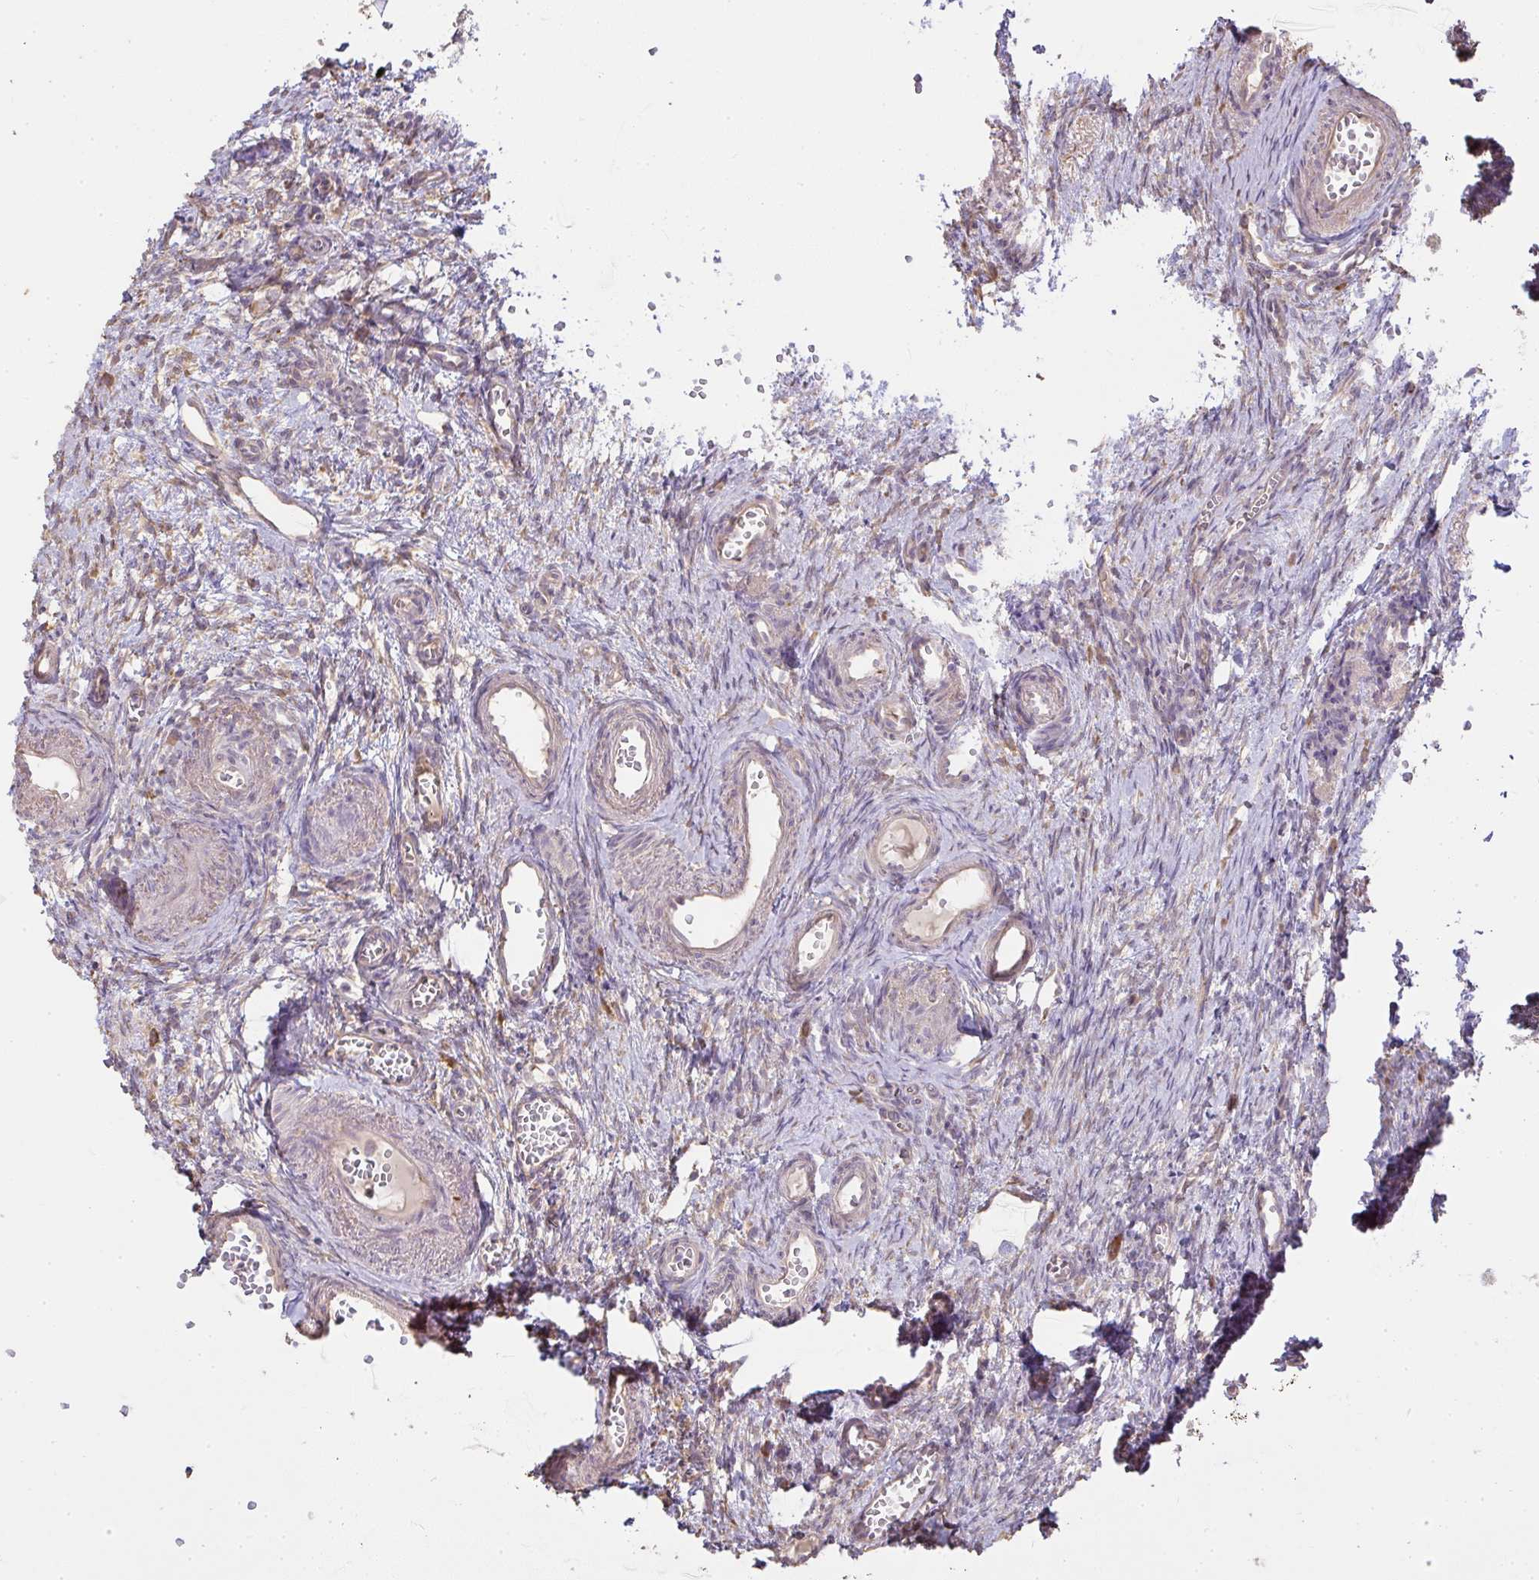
{"staining": {"intensity": "weak", "quantity": ">75%", "location": "cytoplasmic/membranous"}, "tissue": "ovary", "cell_type": "Follicle cells", "image_type": "normal", "snomed": [{"axis": "morphology", "description": "Normal tissue, NOS"}, {"axis": "topography", "description": "Ovary"}], "caption": "Brown immunohistochemical staining in unremarkable ovary reveals weak cytoplasmic/membranous expression in approximately >75% of follicle cells. (Stains: DAB (3,3'-diaminobenzidine) in brown, nuclei in blue, Microscopy: brightfield microscopy at high magnification).", "gene": "BRINP3", "patient": {"sex": "female", "age": 41}}